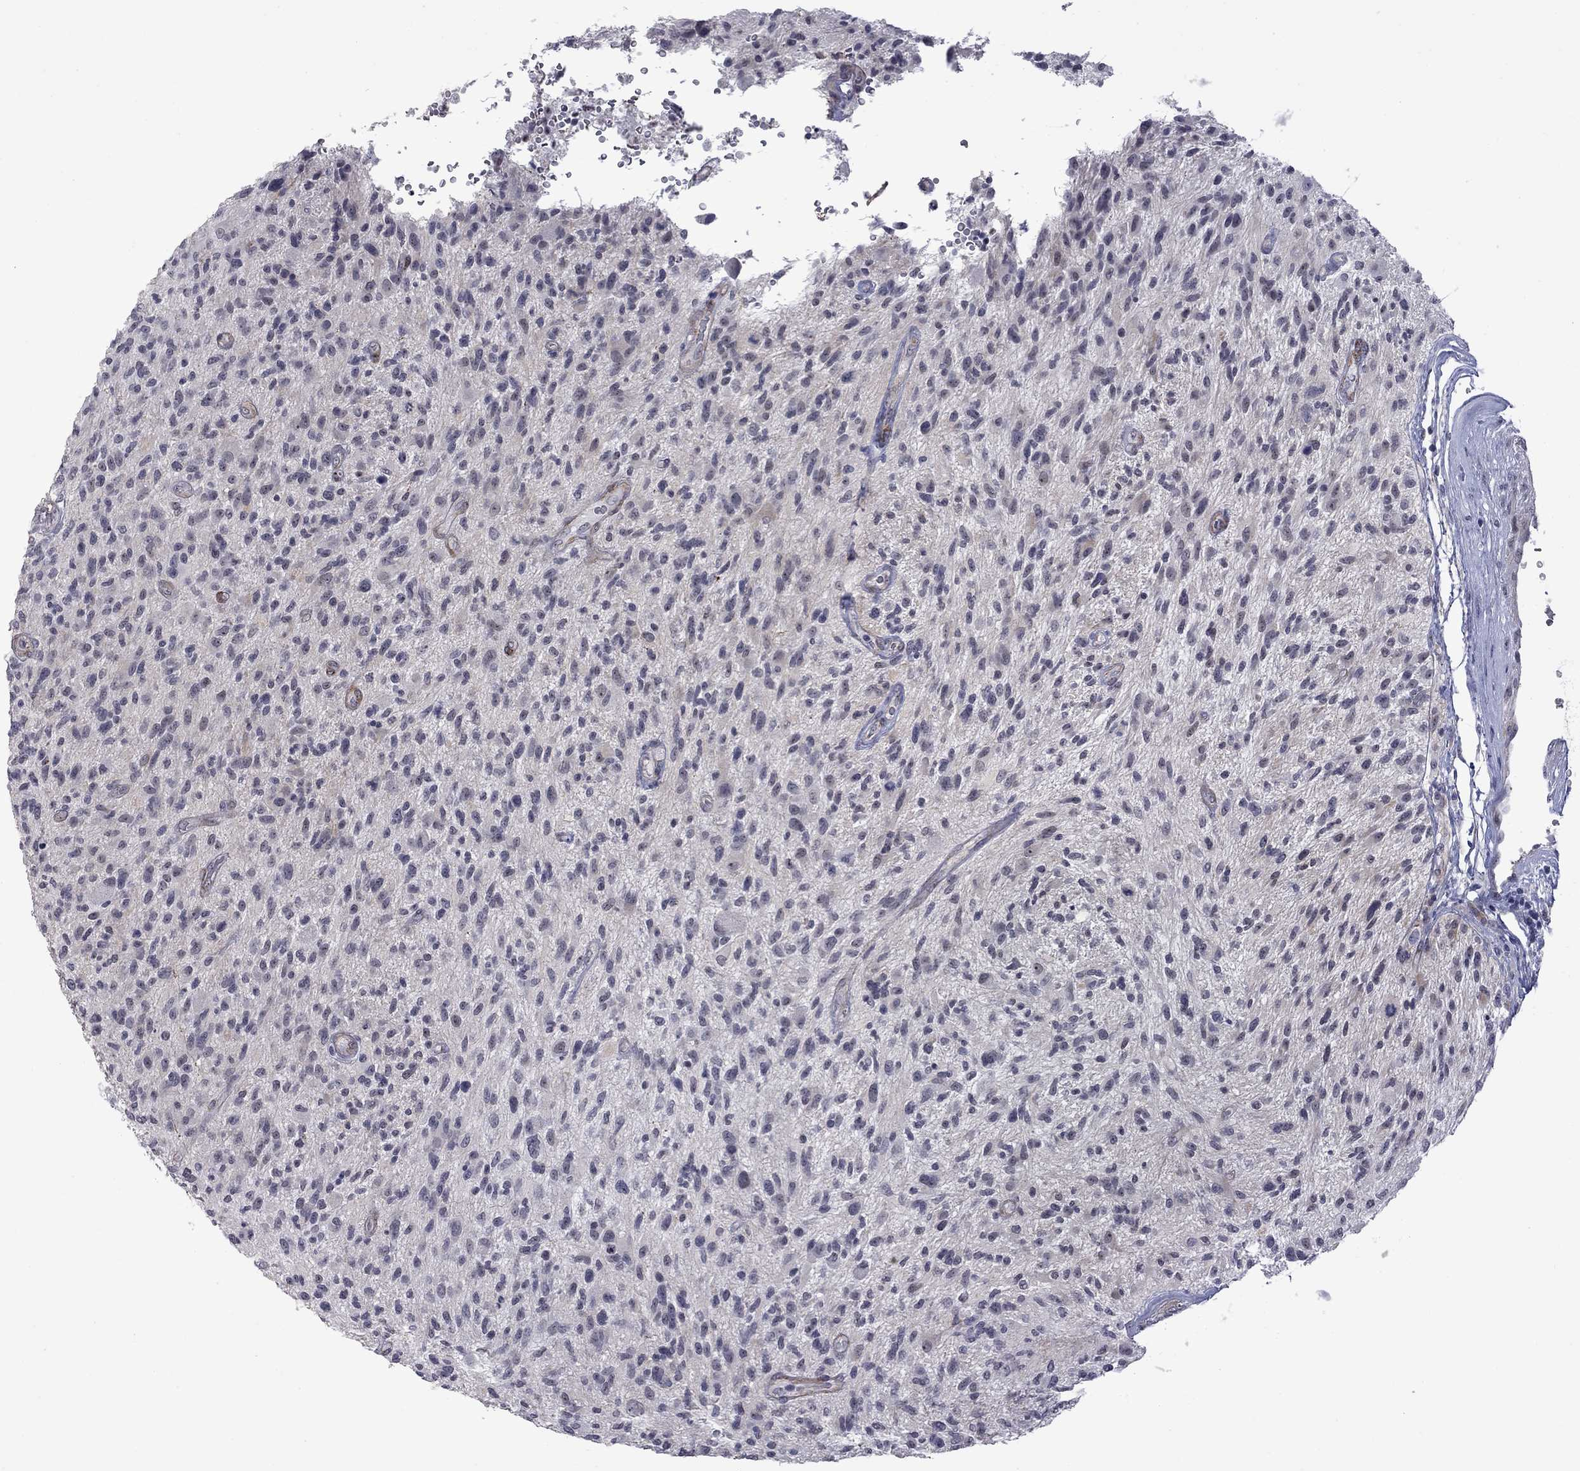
{"staining": {"intensity": "negative", "quantity": "none", "location": "none"}, "tissue": "glioma", "cell_type": "Tumor cells", "image_type": "cancer", "snomed": [{"axis": "morphology", "description": "Glioma, malignant, High grade"}, {"axis": "topography", "description": "Brain"}], "caption": "Immunohistochemical staining of glioma shows no significant staining in tumor cells.", "gene": "GSG1L", "patient": {"sex": "male", "age": 47}}